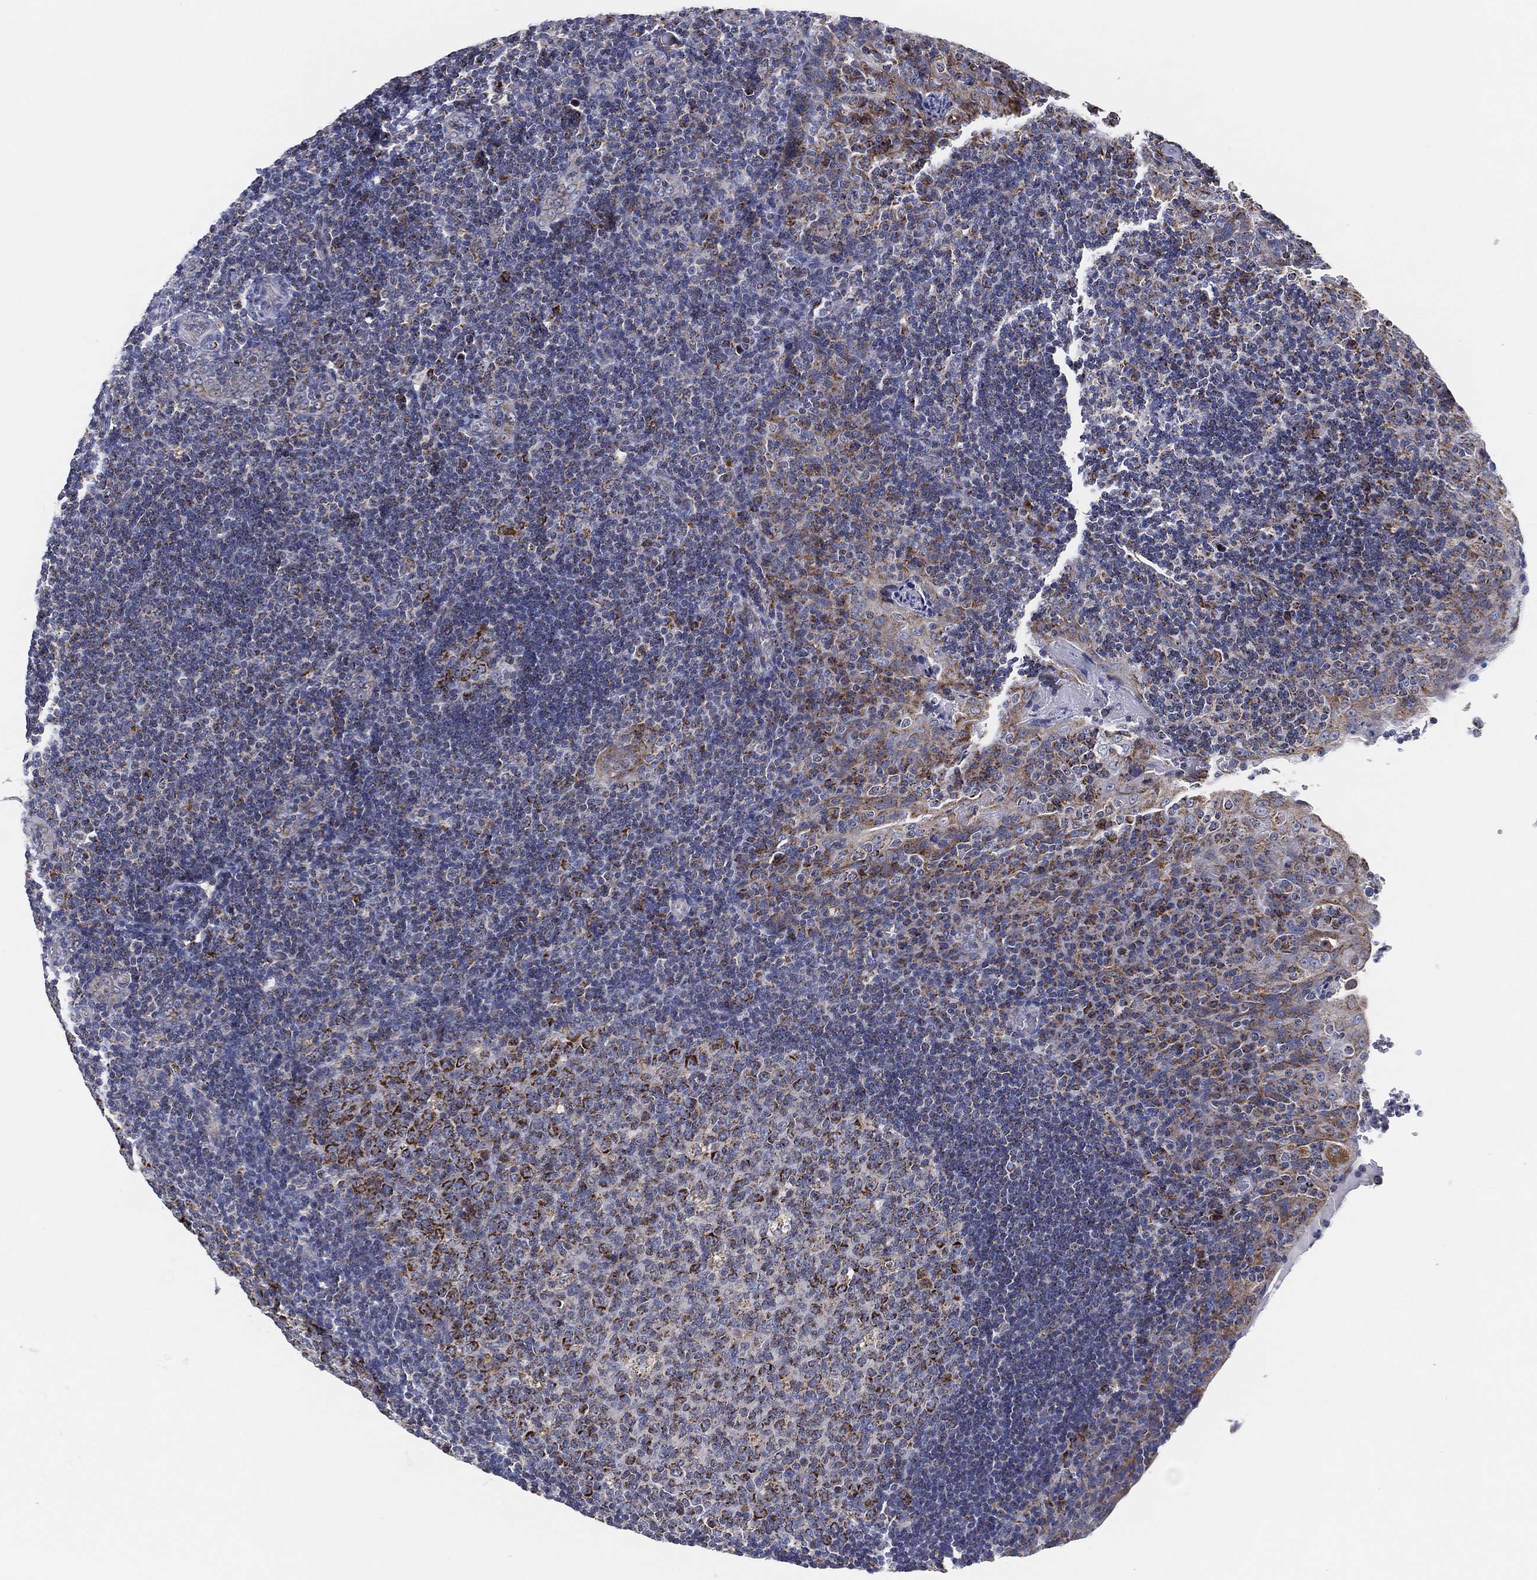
{"staining": {"intensity": "strong", "quantity": "<25%", "location": "cytoplasmic/membranous"}, "tissue": "tonsil", "cell_type": "Germinal center cells", "image_type": "normal", "snomed": [{"axis": "morphology", "description": "Normal tissue, NOS"}, {"axis": "topography", "description": "Tonsil"}], "caption": "Tonsil stained with DAB immunohistochemistry (IHC) reveals medium levels of strong cytoplasmic/membranous expression in approximately <25% of germinal center cells.", "gene": "GCAT", "patient": {"sex": "male", "age": 17}}